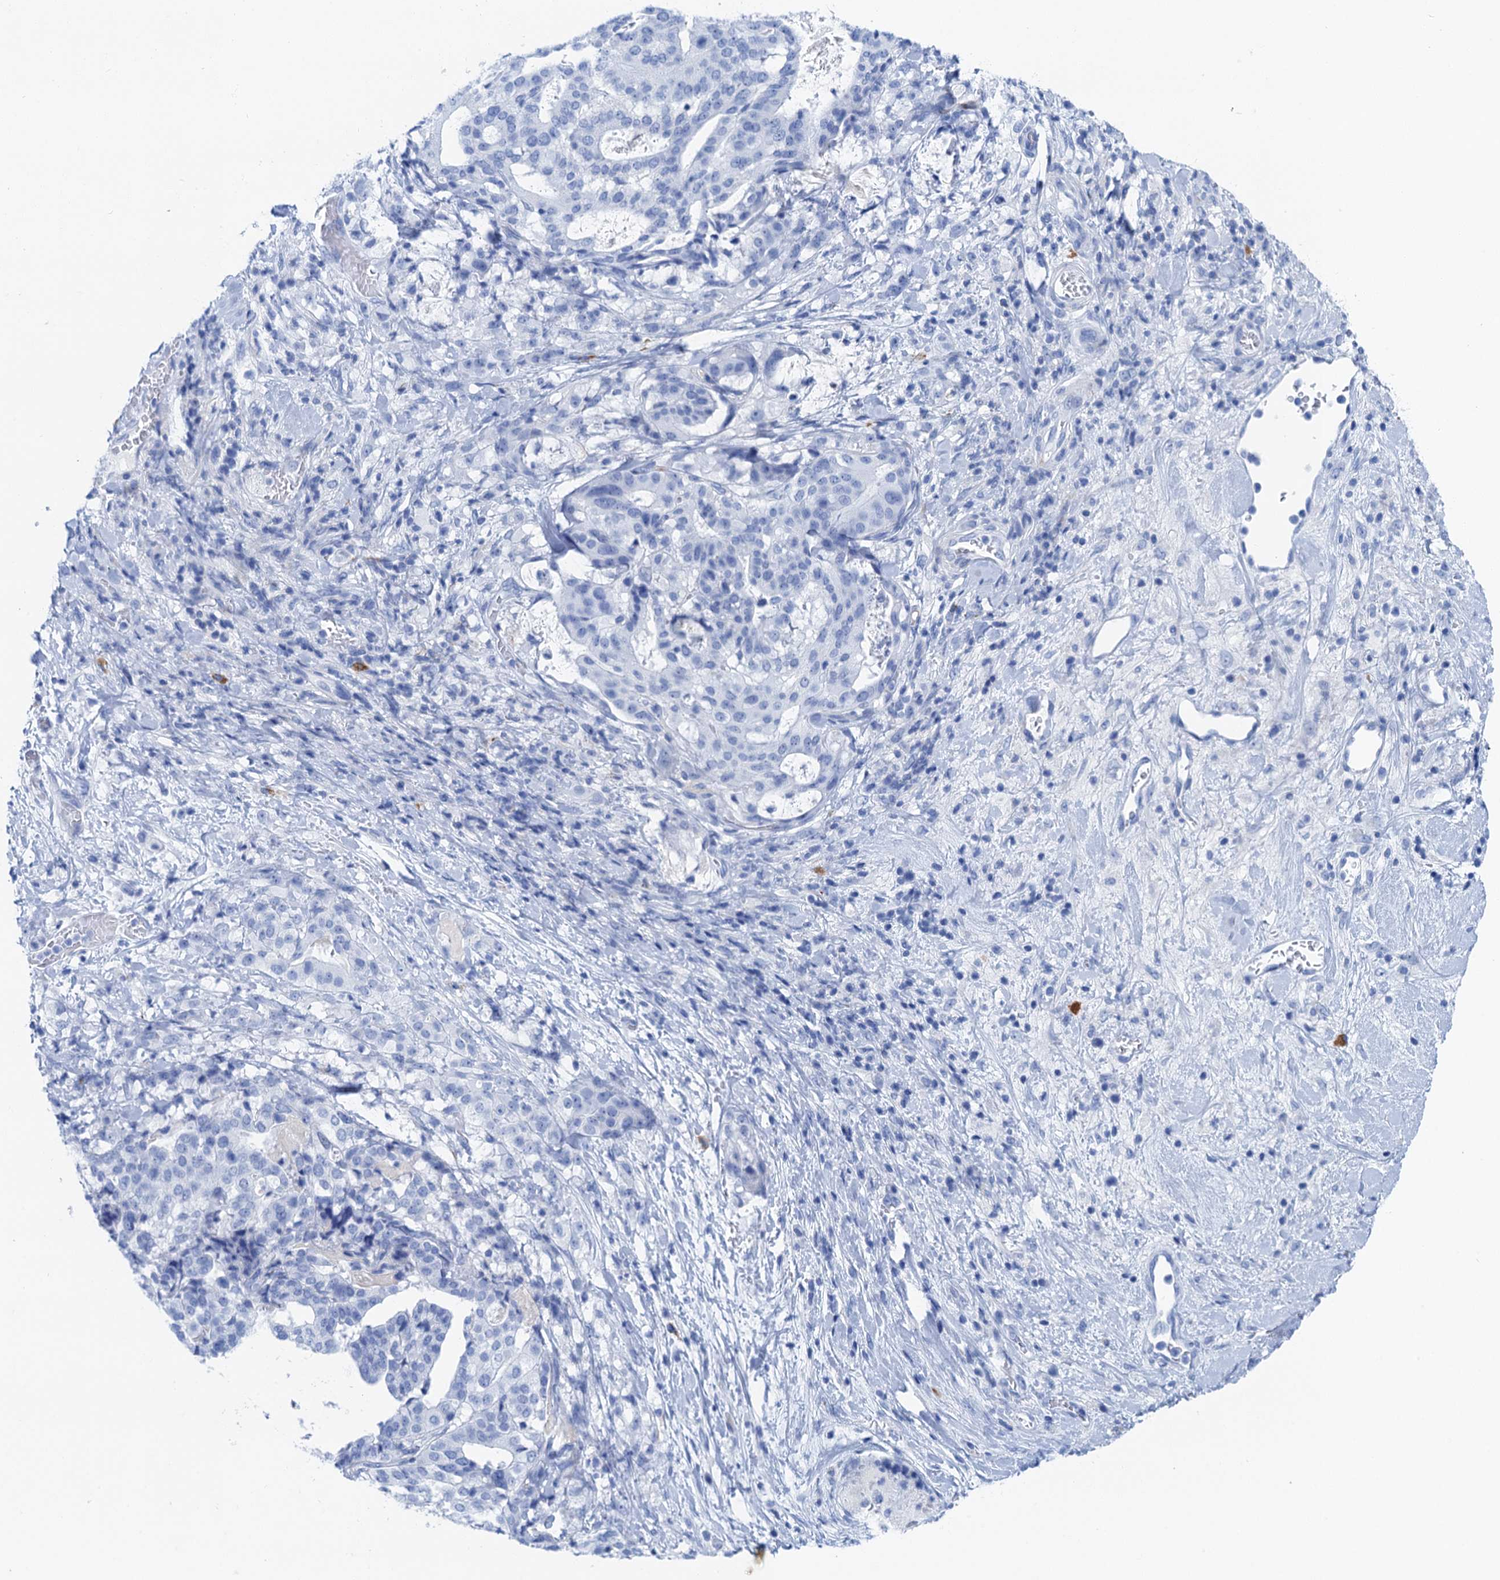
{"staining": {"intensity": "negative", "quantity": "none", "location": "none"}, "tissue": "stomach cancer", "cell_type": "Tumor cells", "image_type": "cancer", "snomed": [{"axis": "morphology", "description": "Adenocarcinoma, NOS"}, {"axis": "topography", "description": "Stomach"}], "caption": "Tumor cells show no significant staining in adenocarcinoma (stomach).", "gene": "NLRP10", "patient": {"sex": "male", "age": 48}}